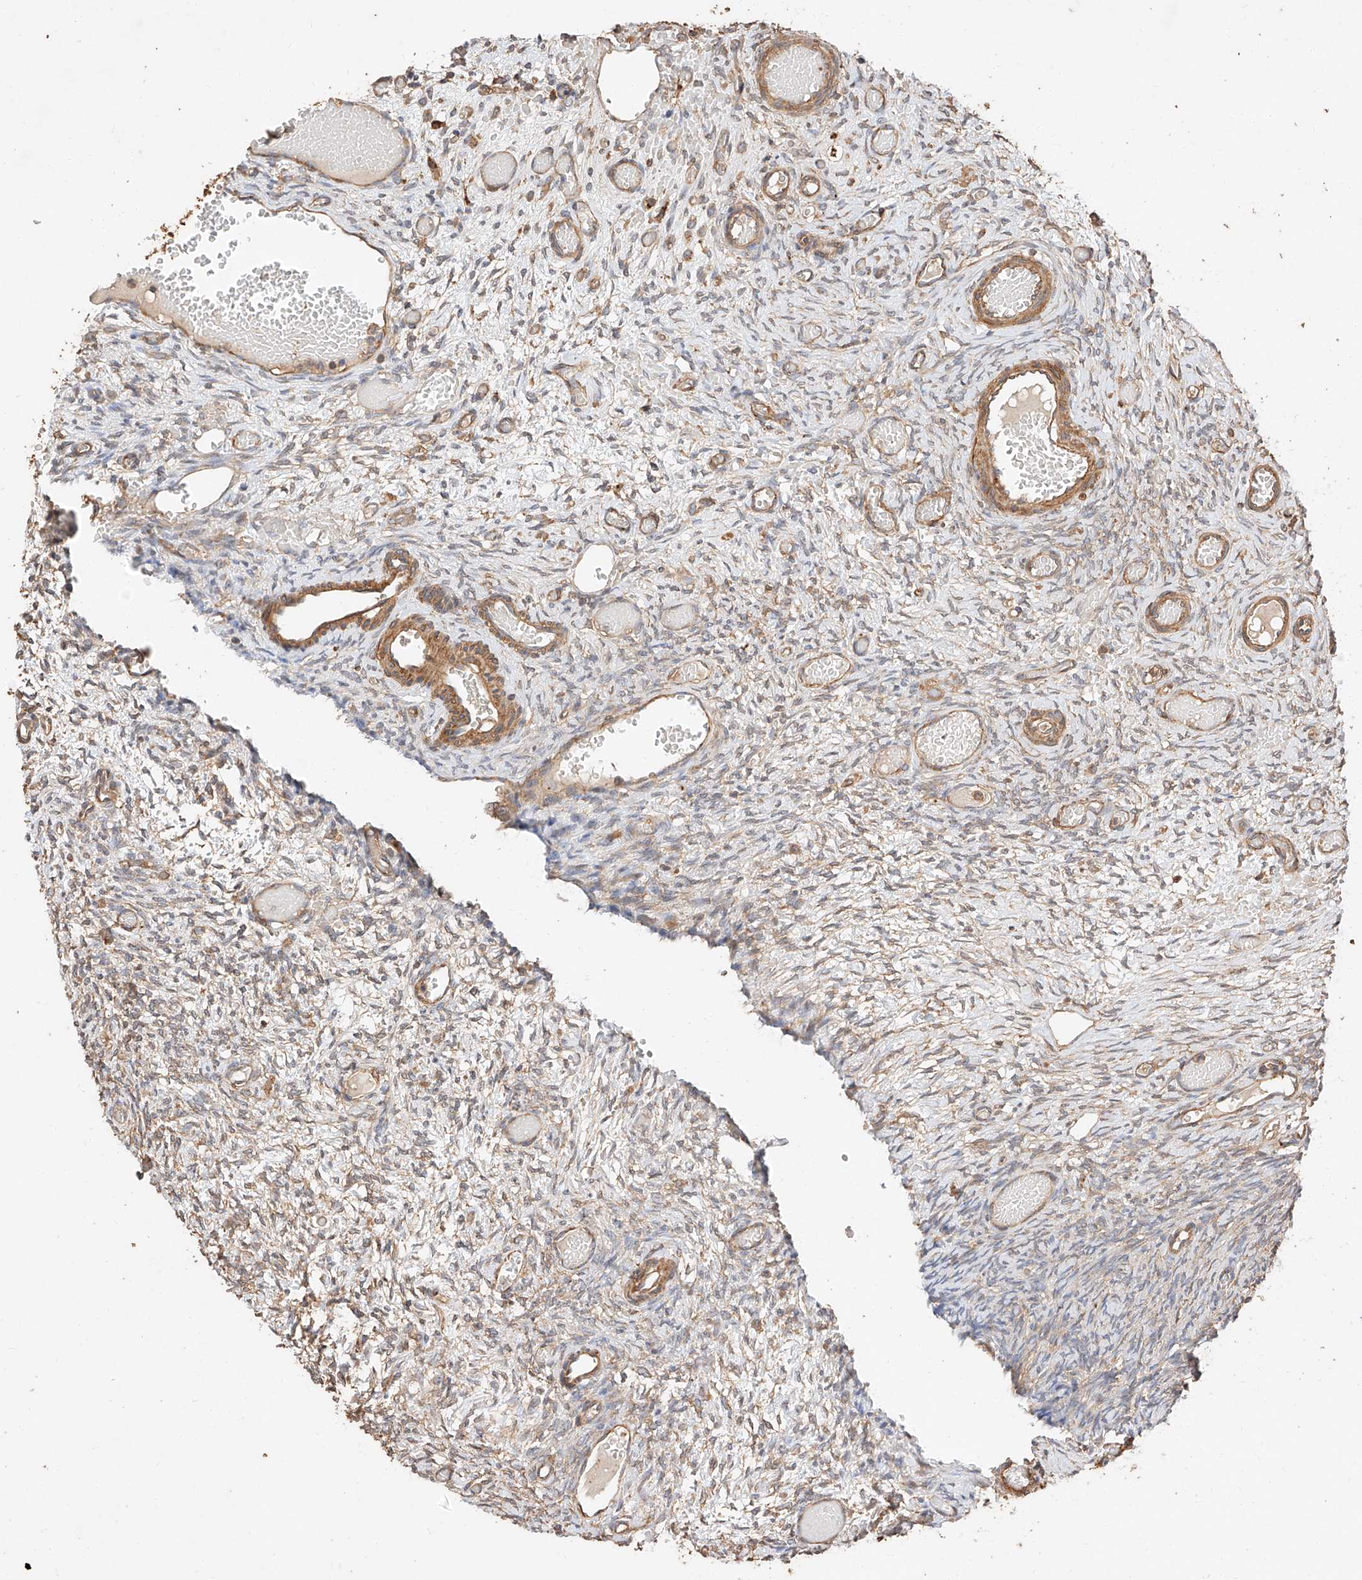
{"staining": {"intensity": "weak", "quantity": ">75%", "location": "cytoplasmic/membranous"}, "tissue": "ovary", "cell_type": "Ovarian stroma cells", "image_type": "normal", "snomed": [{"axis": "morphology", "description": "Adenocarcinoma, NOS"}, {"axis": "topography", "description": "Endometrium"}], "caption": "Immunohistochemical staining of unremarkable ovary exhibits low levels of weak cytoplasmic/membranous staining in about >75% of ovarian stroma cells. (Stains: DAB (3,3'-diaminobenzidine) in brown, nuclei in blue, Microscopy: brightfield microscopy at high magnification).", "gene": "GHDC", "patient": {"sex": "female", "age": 32}}